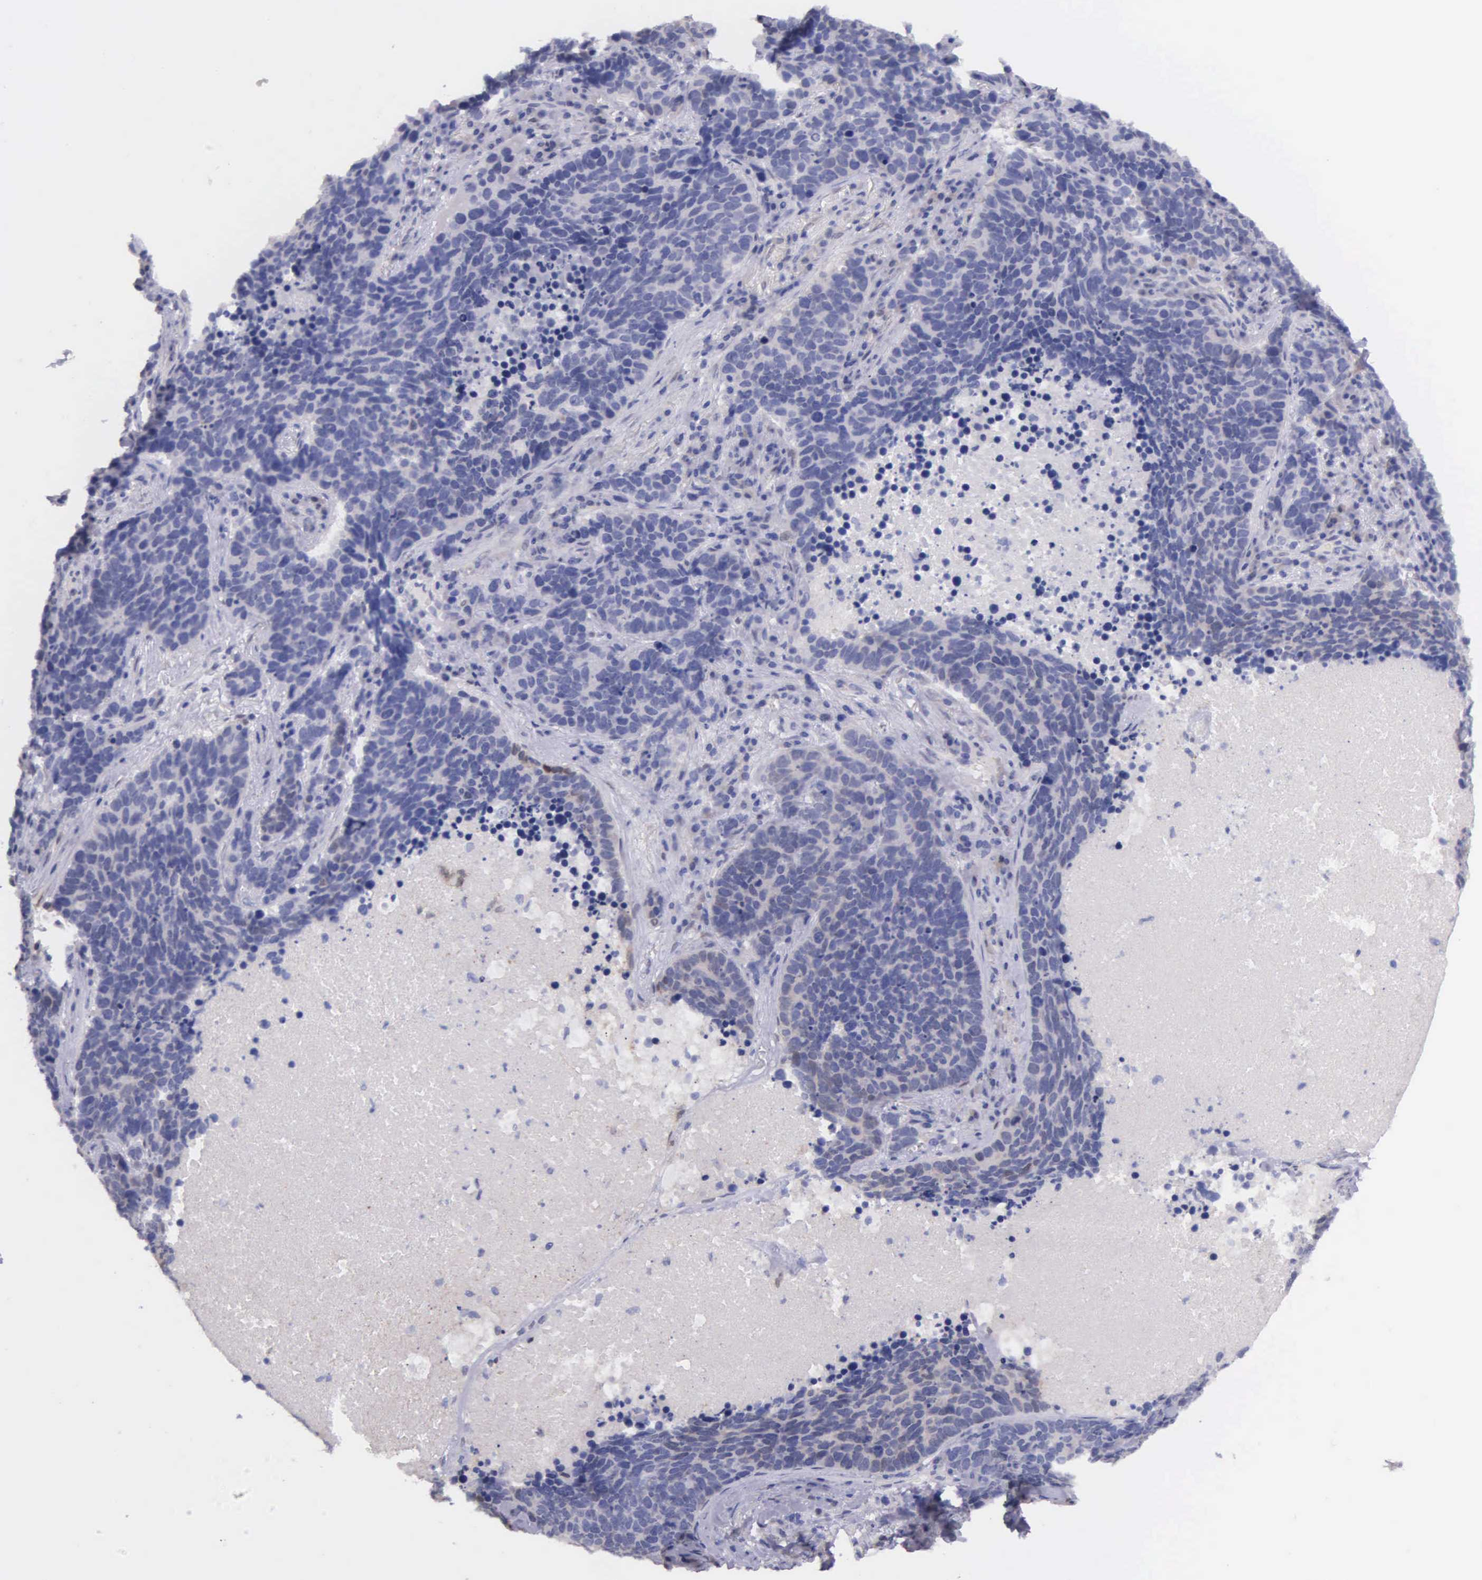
{"staining": {"intensity": "negative", "quantity": "none", "location": "none"}, "tissue": "lung cancer", "cell_type": "Tumor cells", "image_type": "cancer", "snomed": [{"axis": "morphology", "description": "Neoplasm, malignant, NOS"}, {"axis": "topography", "description": "Lung"}], "caption": "This is an IHC micrograph of lung cancer (malignant neoplasm). There is no positivity in tumor cells.", "gene": "GSTT2", "patient": {"sex": "female", "age": 75}}